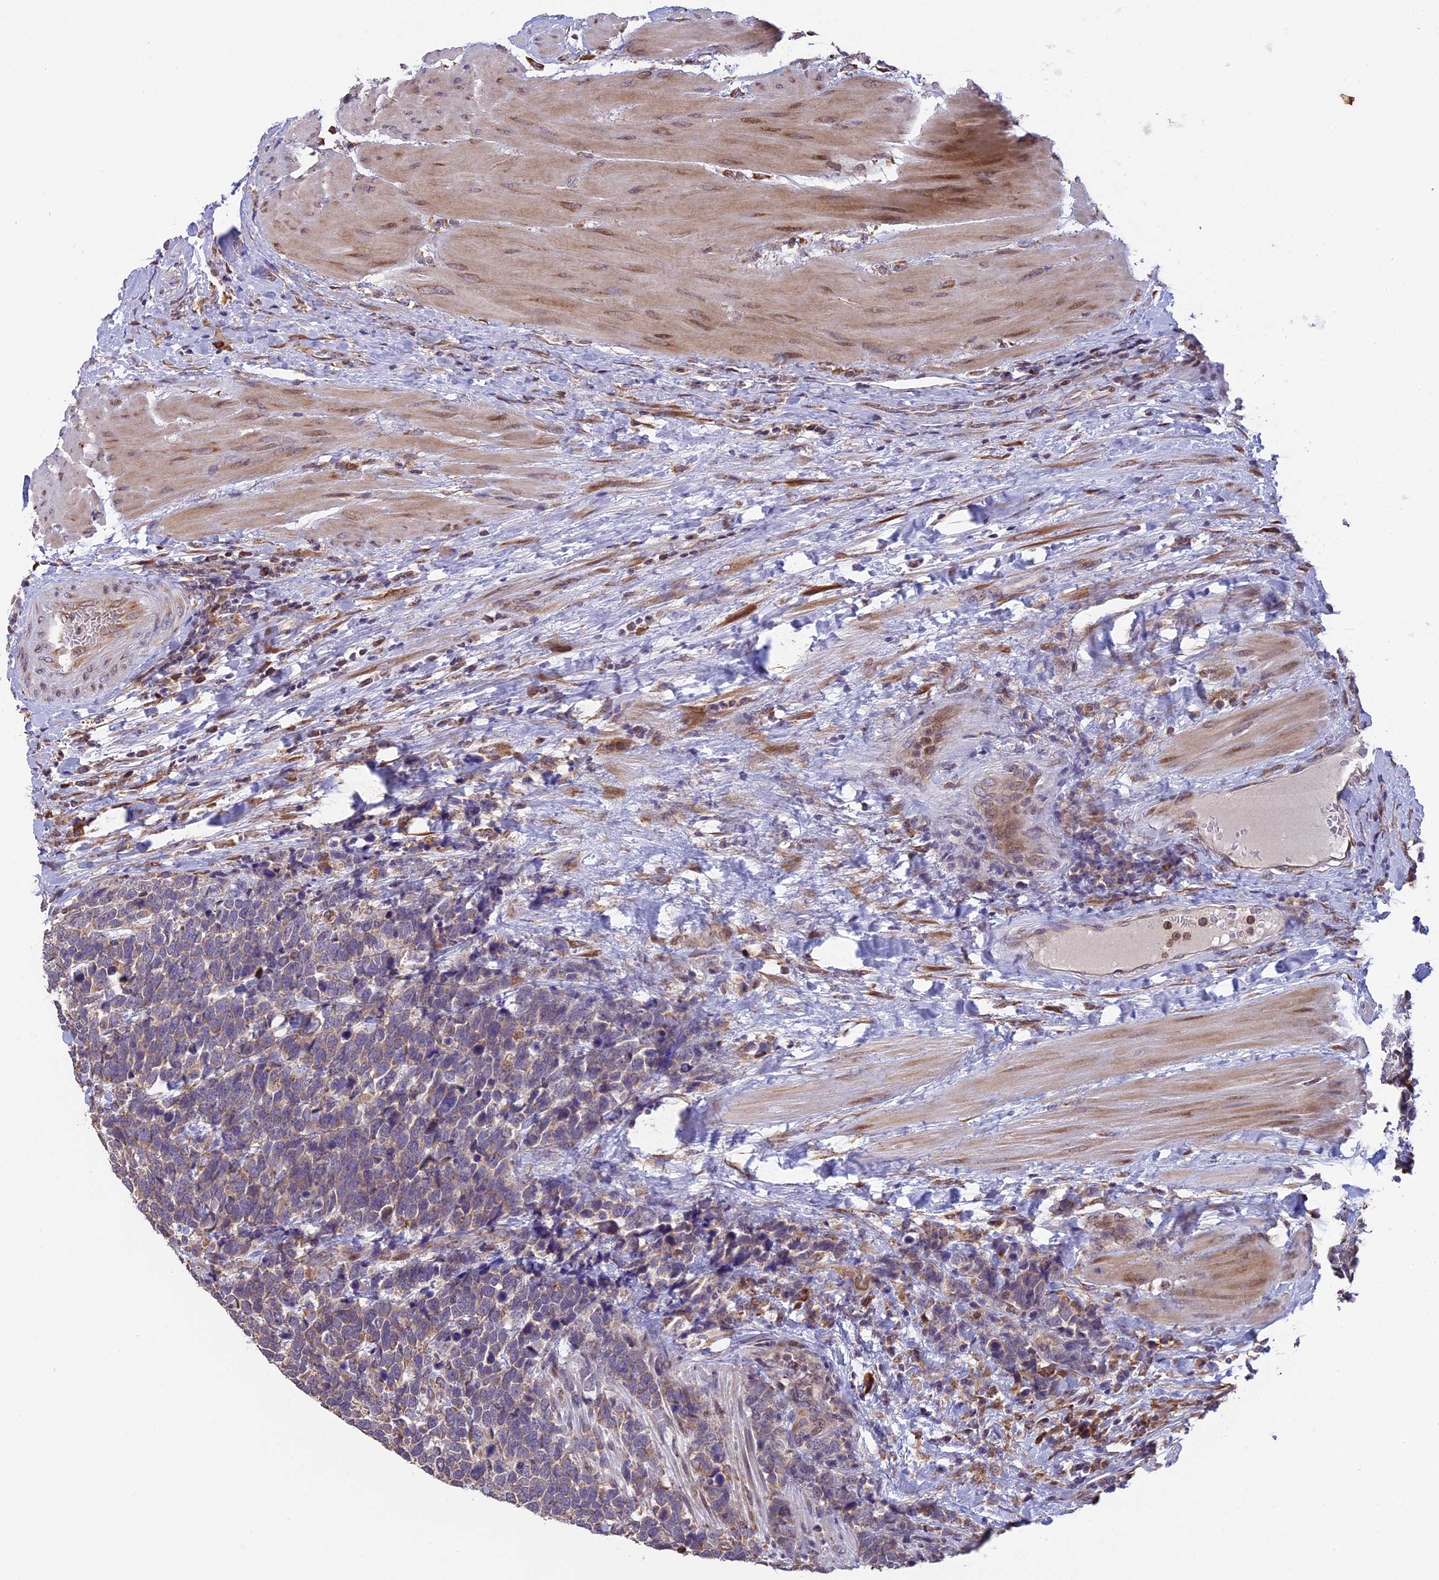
{"staining": {"intensity": "weak", "quantity": "25%-75%", "location": "cytoplasmic/membranous"}, "tissue": "urothelial cancer", "cell_type": "Tumor cells", "image_type": "cancer", "snomed": [{"axis": "morphology", "description": "Urothelial carcinoma, High grade"}, {"axis": "topography", "description": "Urinary bladder"}], "caption": "IHC image of human high-grade urothelial carcinoma stained for a protein (brown), which shows low levels of weak cytoplasmic/membranous expression in approximately 25%-75% of tumor cells.", "gene": "DMRTA2", "patient": {"sex": "female", "age": 82}}